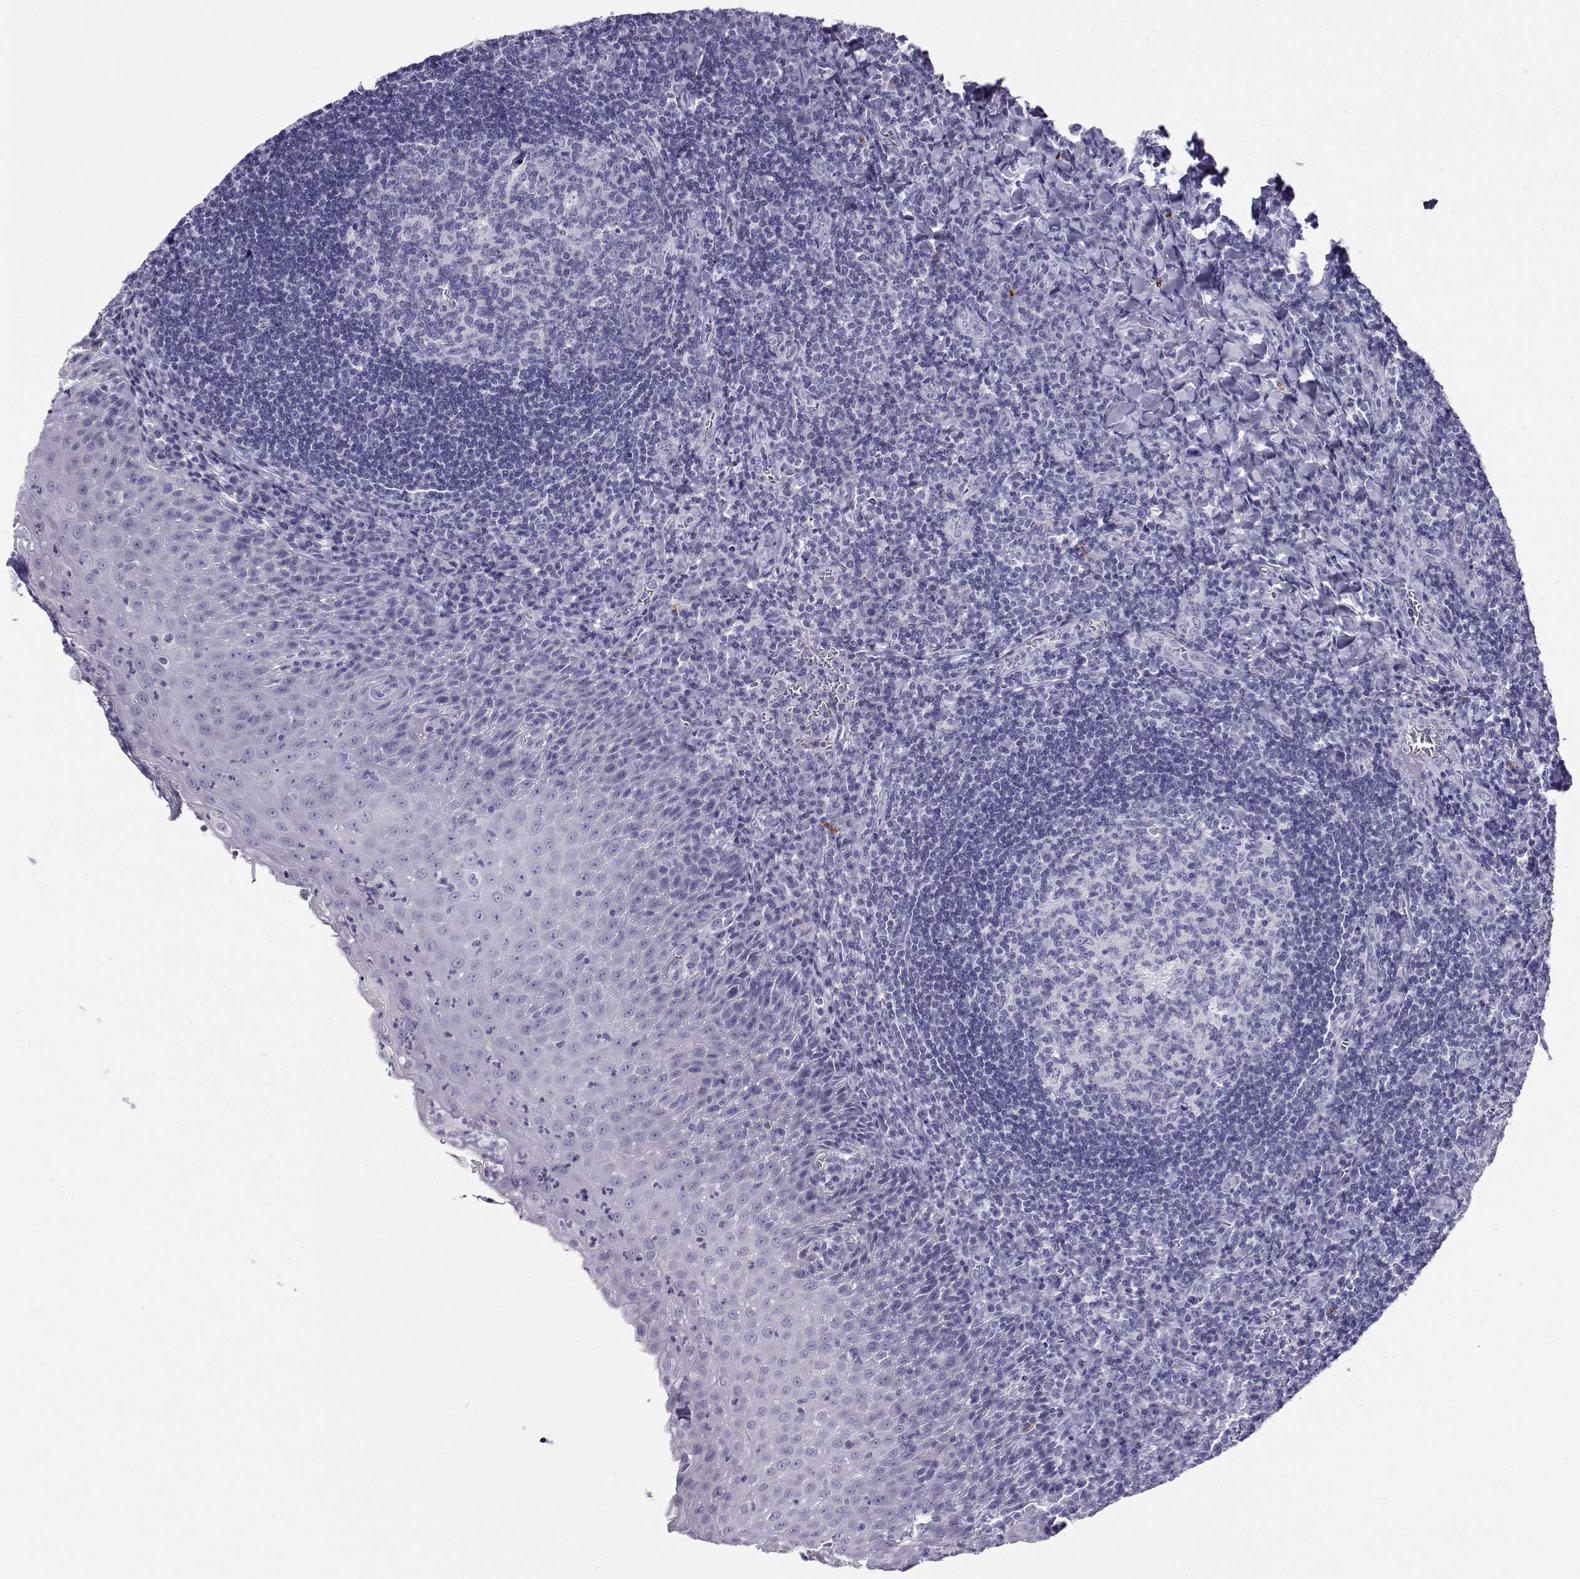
{"staining": {"intensity": "negative", "quantity": "none", "location": "none"}, "tissue": "tonsil", "cell_type": "Germinal center cells", "image_type": "normal", "snomed": [{"axis": "morphology", "description": "Normal tissue, NOS"}, {"axis": "morphology", "description": "Inflammation, NOS"}, {"axis": "topography", "description": "Tonsil"}], "caption": "DAB (3,3'-diaminobenzidine) immunohistochemical staining of normal human tonsil displays no significant staining in germinal center cells.", "gene": "CABS1", "patient": {"sex": "female", "age": 31}}